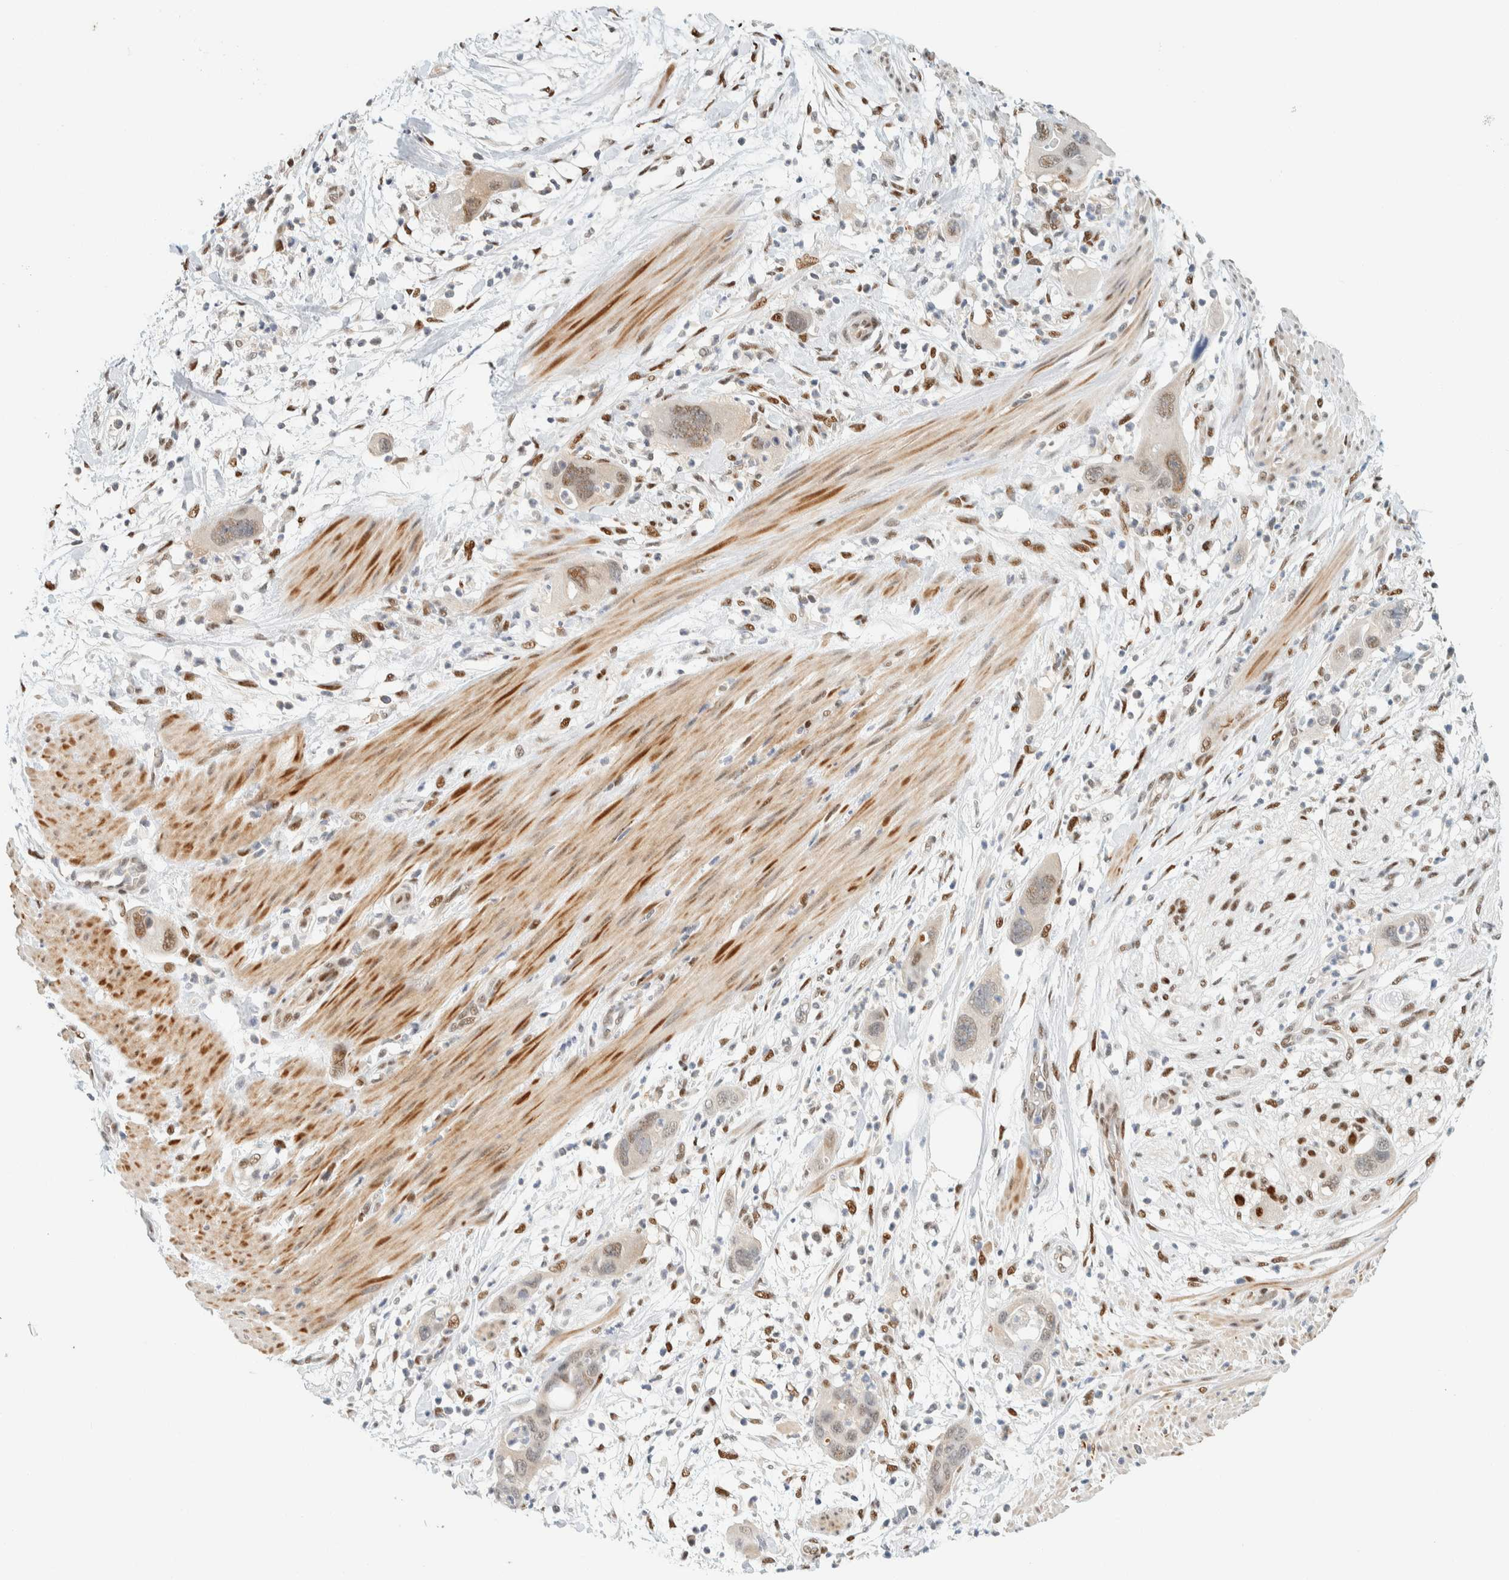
{"staining": {"intensity": "moderate", "quantity": "<25%", "location": "nuclear"}, "tissue": "pancreatic cancer", "cell_type": "Tumor cells", "image_type": "cancer", "snomed": [{"axis": "morphology", "description": "Adenocarcinoma, NOS"}, {"axis": "topography", "description": "Pancreas"}], "caption": "A brown stain shows moderate nuclear positivity of a protein in human pancreatic cancer tumor cells.", "gene": "ZNF683", "patient": {"sex": "female", "age": 71}}